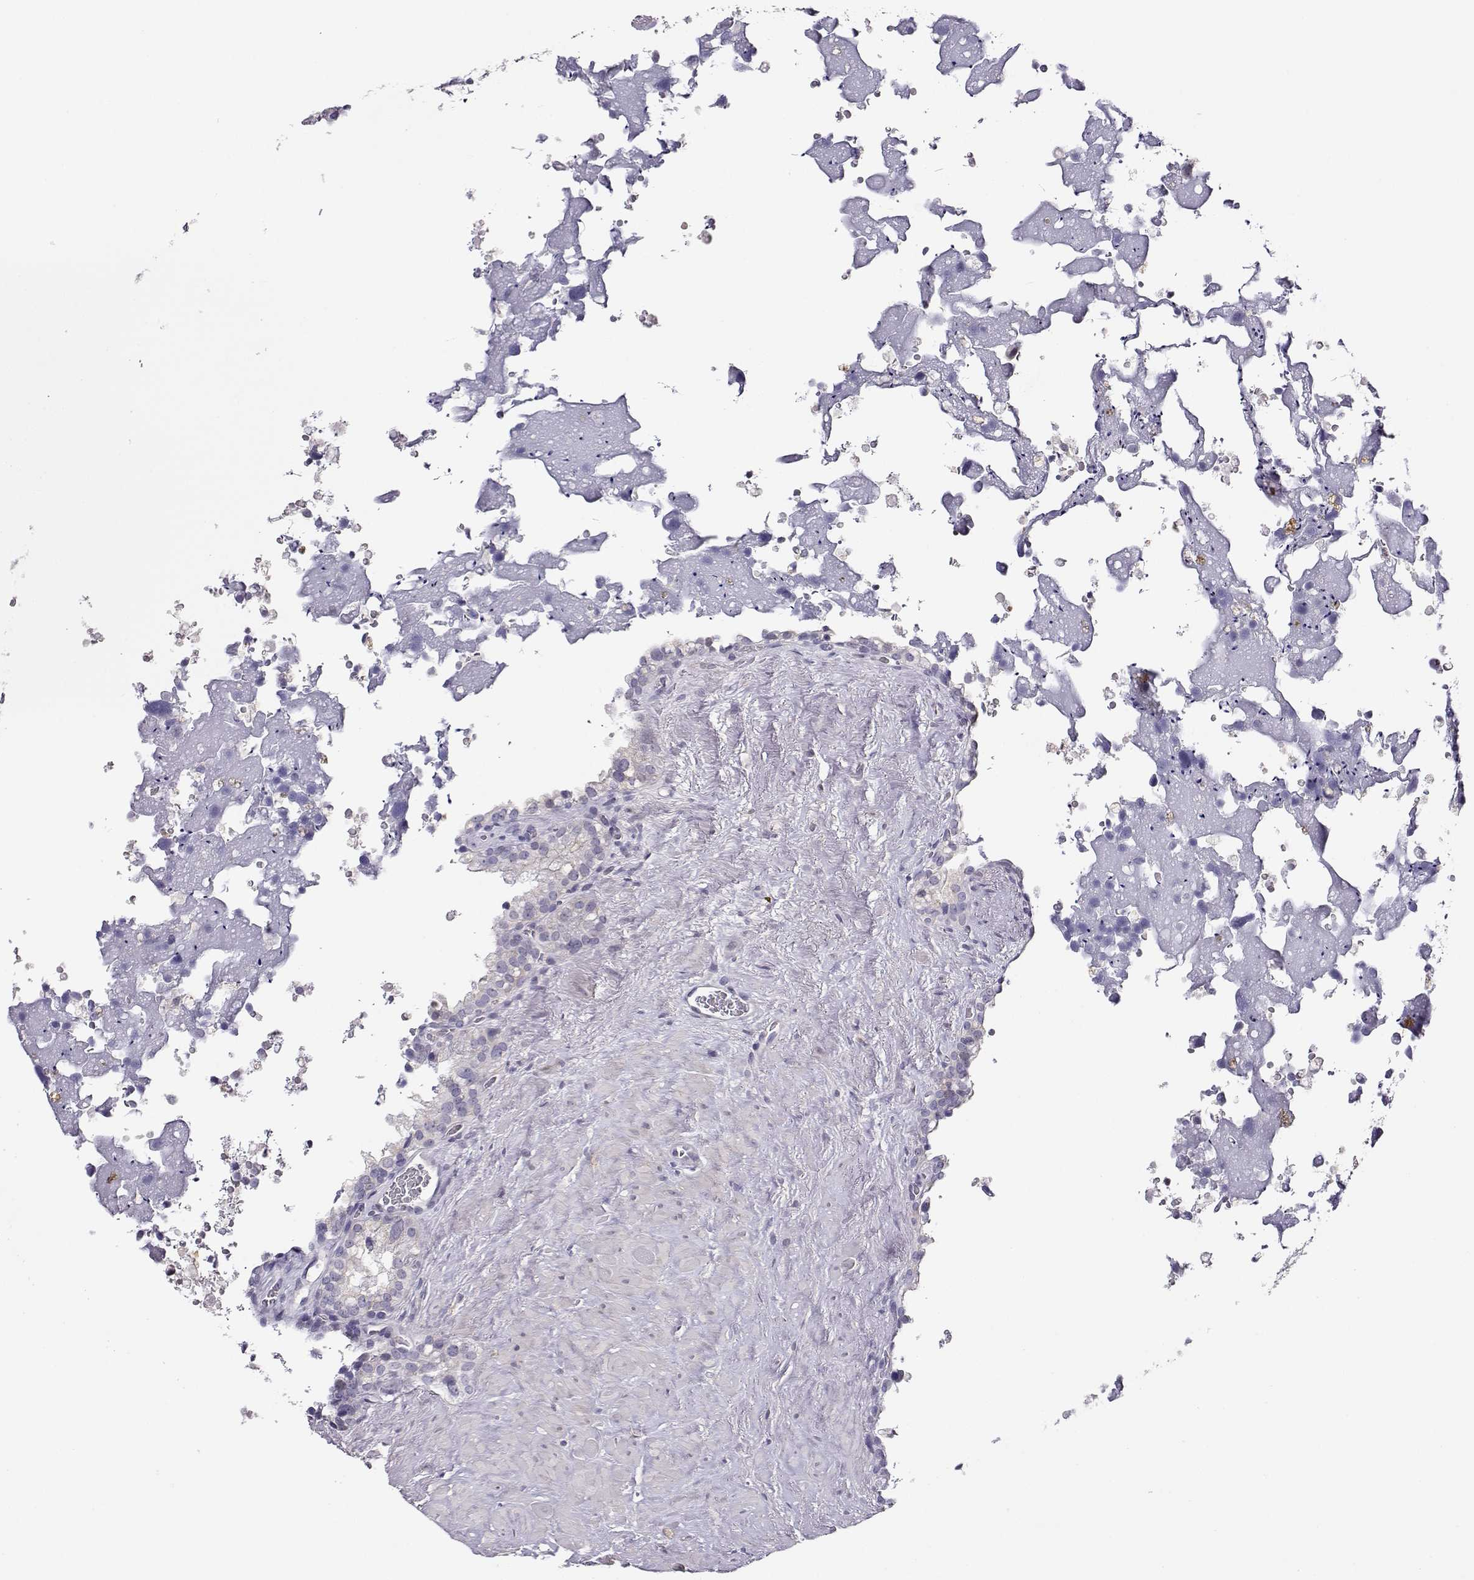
{"staining": {"intensity": "negative", "quantity": "none", "location": "none"}, "tissue": "seminal vesicle", "cell_type": "Glandular cells", "image_type": "normal", "snomed": [{"axis": "morphology", "description": "Normal tissue, NOS"}, {"axis": "topography", "description": "Seminal veicle"}], "caption": "Seminal vesicle stained for a protein using immunohistochemistry shows no expression glandular cells.", "gene": "CRX", "patient": {"sex": "male", "age": 71}}